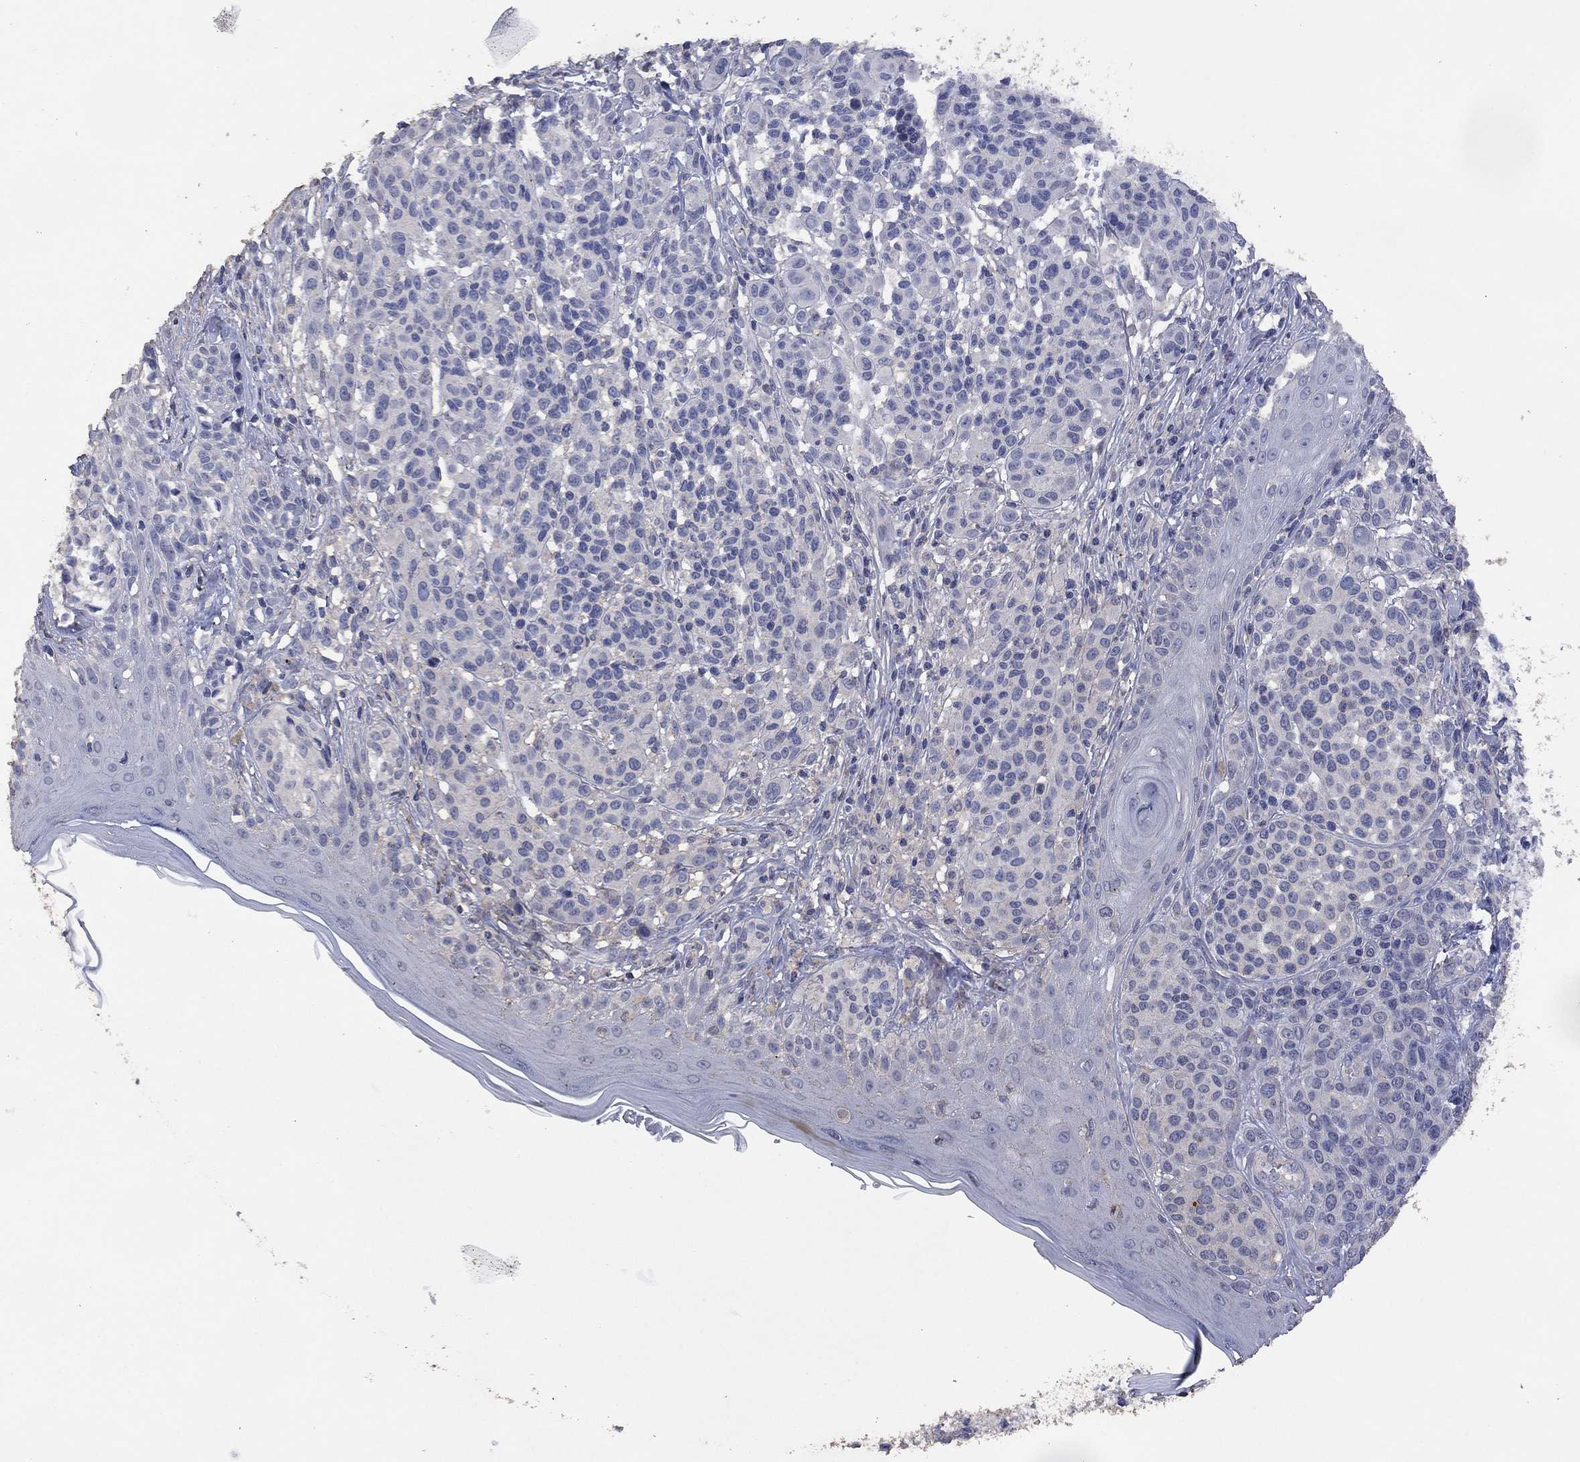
{"staining": {"intensity": "negative", "quantity": "none", "location": "none"}, "tissue": "melanoma", "cell_type": "Tumor cells", "image_type": "cancer", "snomed": [{"axis": "morphology", "description": "Malignant melanoma, NOS"}, {"axis": "topography", "description": "Skin"}], "caption": "Immunohistochemistry (IHC) photomicrograph of human malignant melanoma stained for a protein (brown), which reveals no positivity in tumor cells.", "gene": "ADPRHL1", "patient": {"sex": "male", "age": 79}}